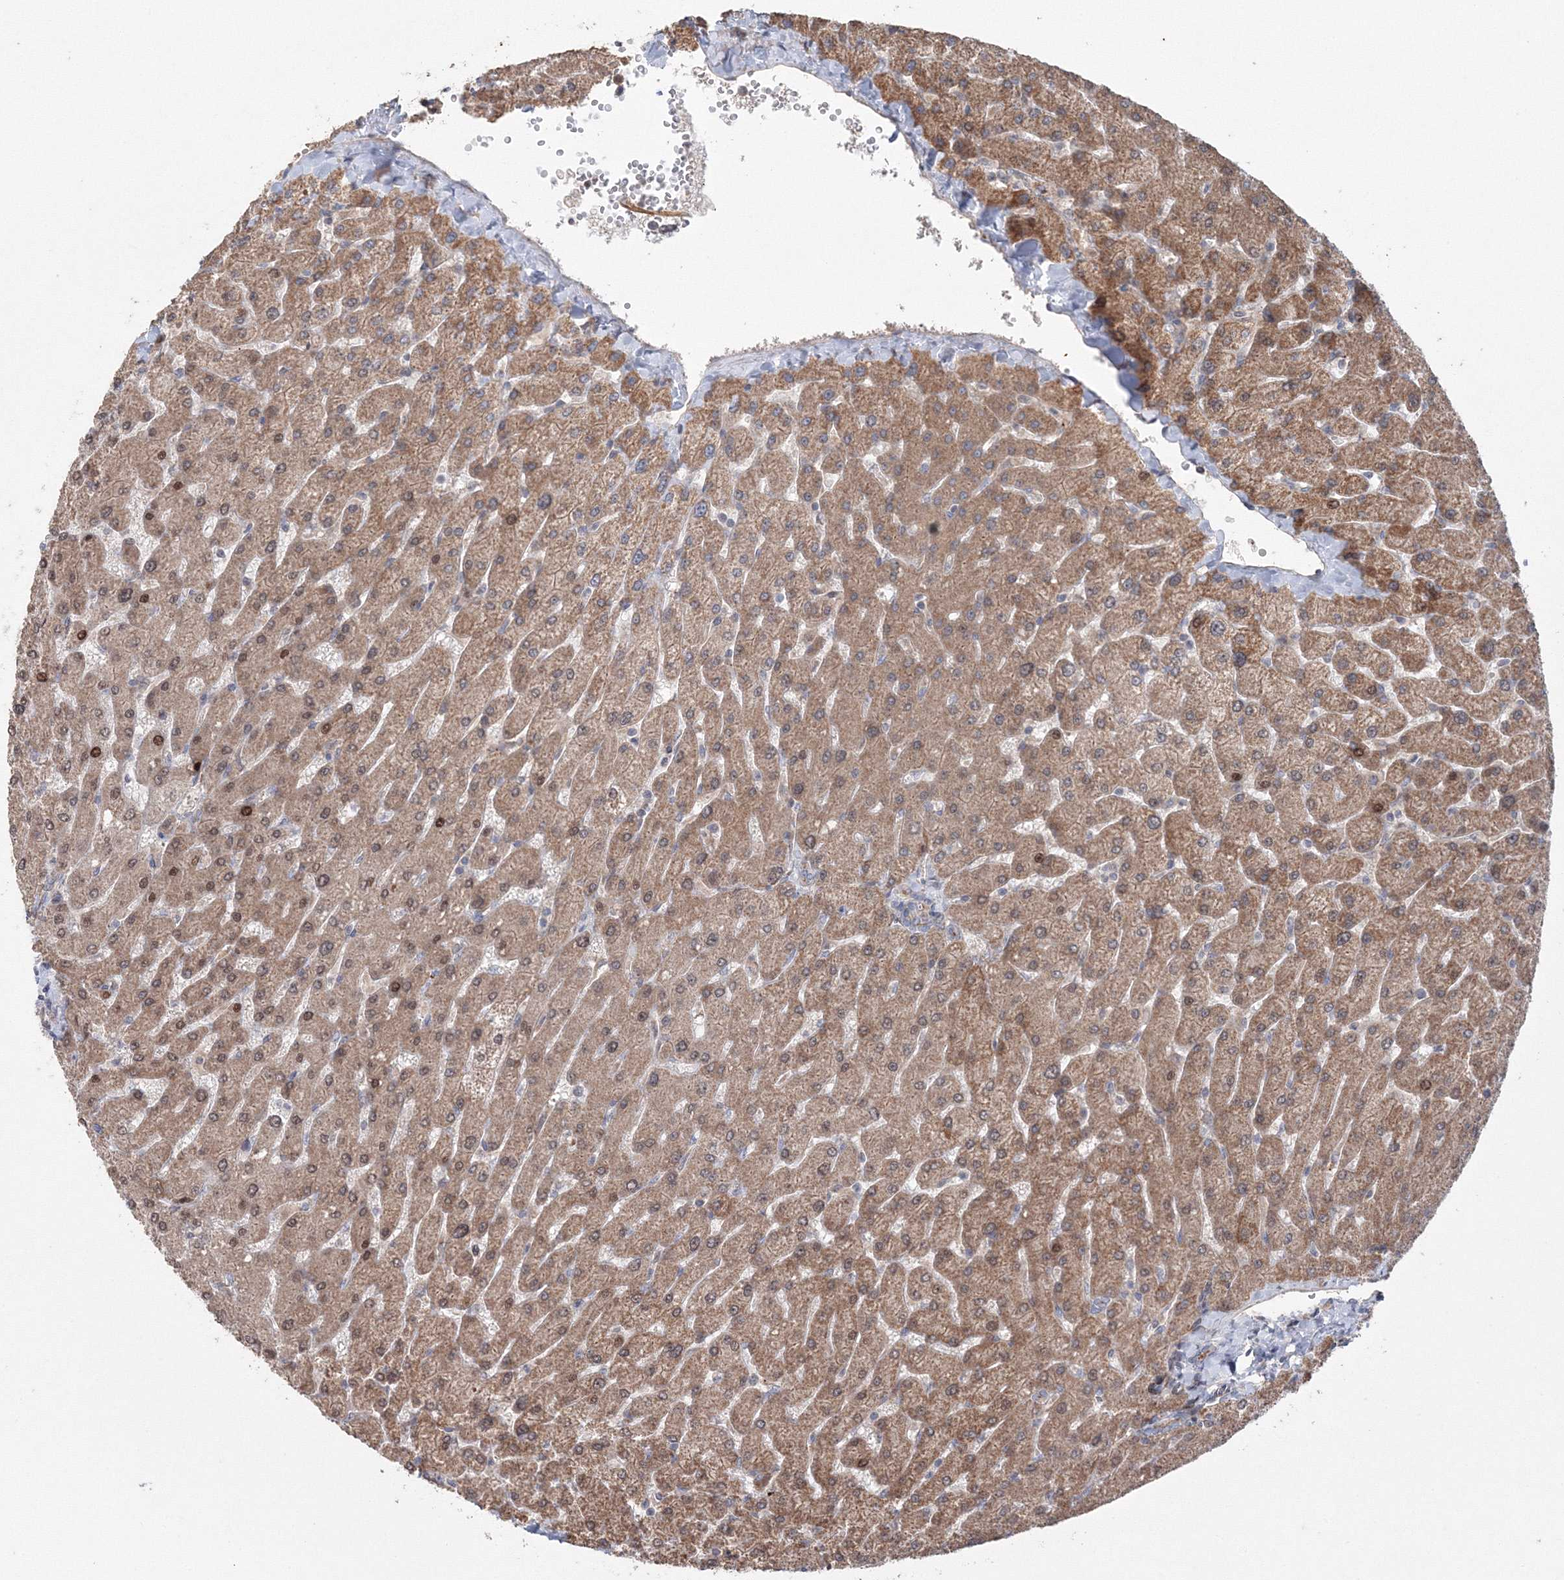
{"staining": {"intensity": "weak", "quantity": "25%-75%", "location": "cytoplasmic/membranous"}, "tissue": "liver", "cell_type": "Cholangiocytes", "image_type": "normal", "snomed": [{"axis": "morphology", "description": "Normal tissue, NOS"}, {"axis": "topography", "description": "Liver"}], "caption": "Cholangiocytes display low levels of weak cytoplasmic/membranous staining in approximately 25%-75% of cells in benign liver.", "gene": "NOA1", "patient": {"sex": "male", "age": 55}}